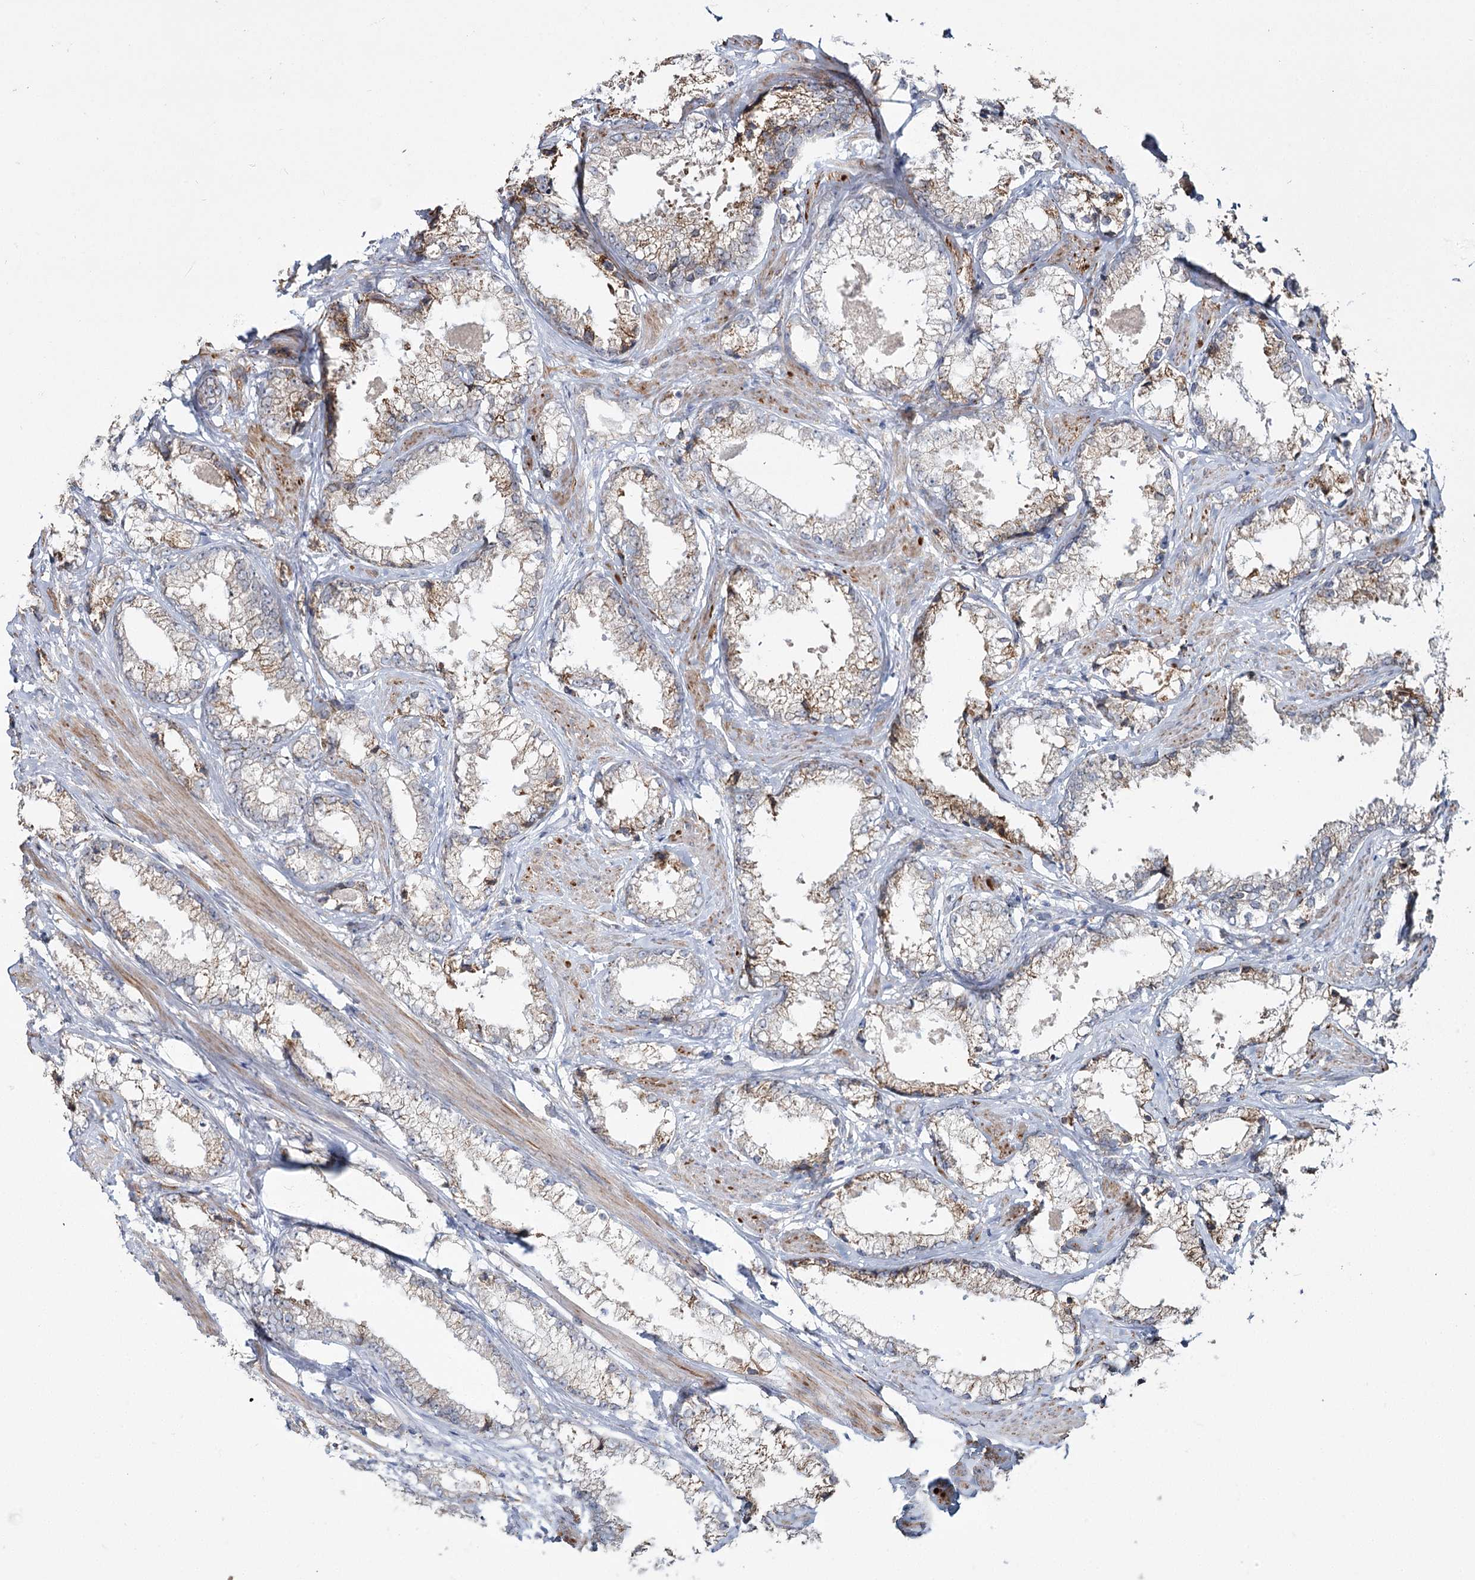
{"staining": {"intensity": "weak", "quantity": "25%-75%", "location": "cytoplasmic/membranous"}, "tissue": "prostate cancer", "cell_type": "Tumor cells", "image_type": "cancer", "snomed": [{"axis": "morphology", "description": "Adenocarcinoma, High grade"}, {"axis": "topography", "description": "Prostate"}], "caption": "The histopathology image exhibits immunohistochemical staining of prostate cancer. There is weak cytoplasmic/membranous expression is present in about 25%-75% of tumor cells.", "gene": "ZCCHC9", "patient": {"sex": "male", "age": 66}}